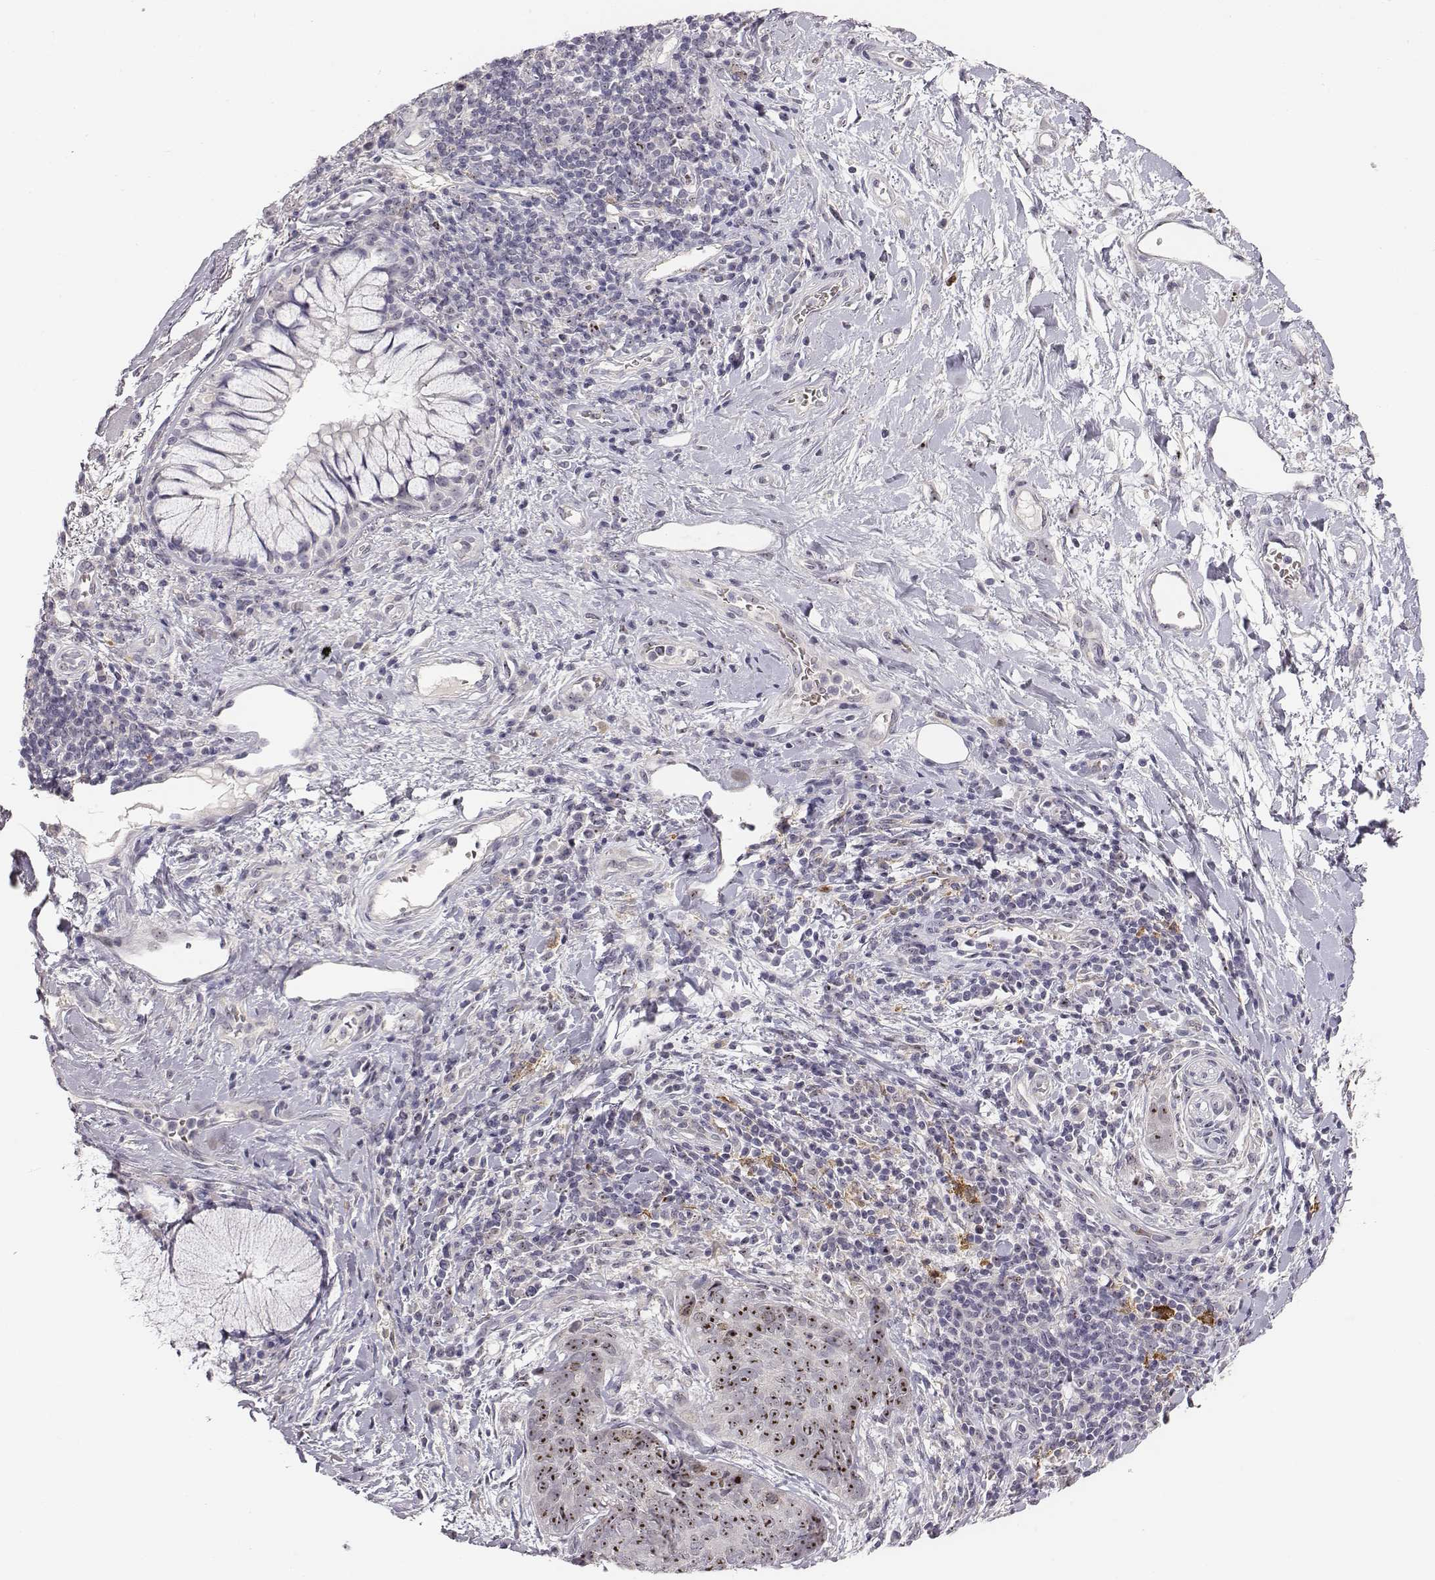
{"staining": {"intensity": "strong", "quantity": ">75%", "location": "nuclear"}, "tissue": "lung cancer", "cell_type": "Tumor cells", "image_type": "cancer", "snomed": [{"axis": "morphology", "description": "Normal tissue, NOS"}, {"axis": "morphology", "description": "Squamous cell carcinoma, NOS"}, {"axis": "topography", "description": "Bronchus"}, {"axis": "topography", "description": "Lung"}], "caption": "Lung cancer tissue reveals strong nuclear positivity in about >75% of tumor cells", "gene": "NIFK", "patient": {"sex": "male", "age": 64}}